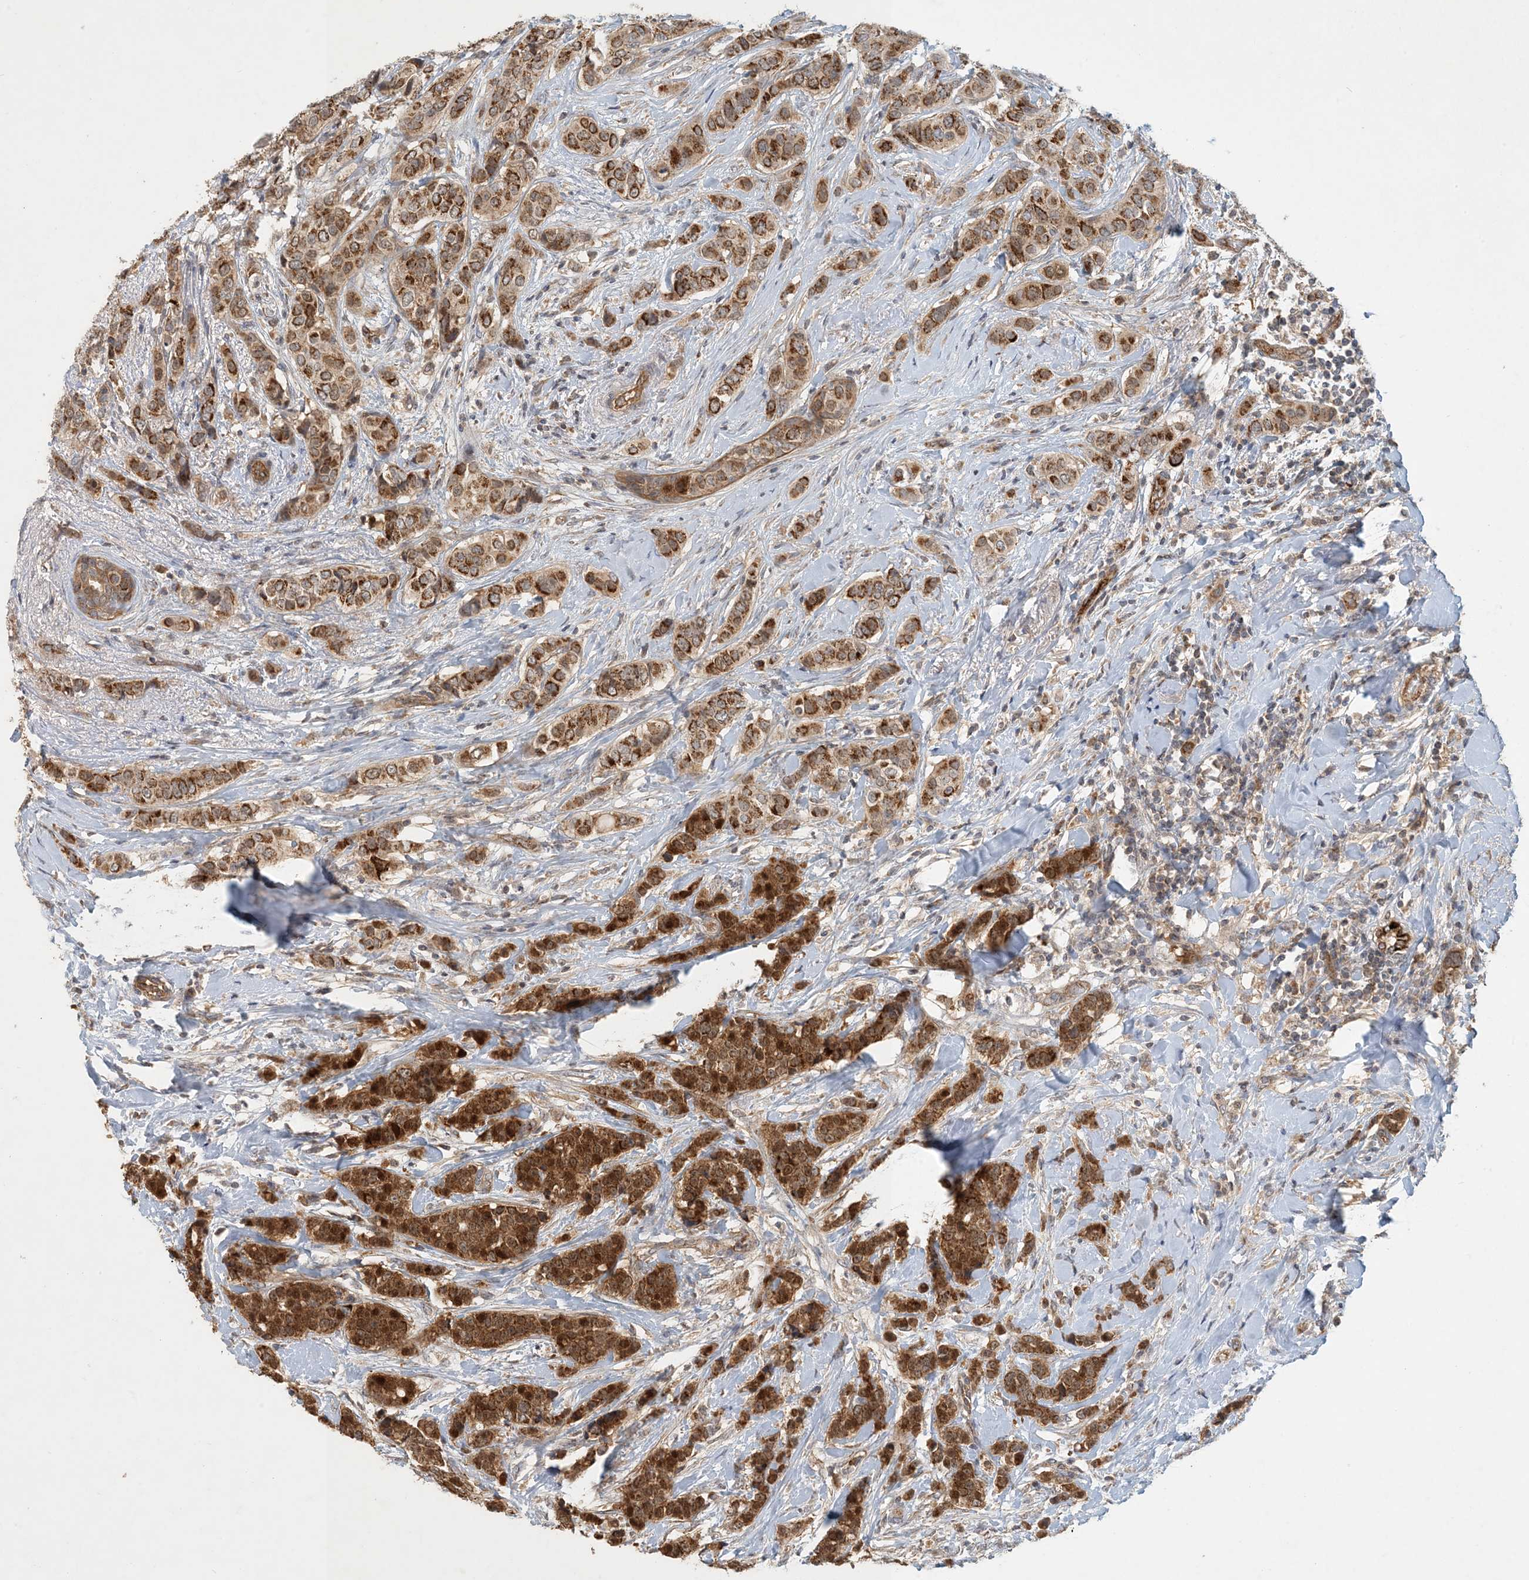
{"staining": {"intensity": "strong", "quantity": ">75%", "location": "cytoplasmic/membranous"}, "tissue": "breast cancer", "cell_type": "Tumor cells", "image_type": "cancer", "snomed": [{"axis": "morphology", "description": "Lobular carcinoma"}, {"axis": "topography", "description": "Breast"}], "caption": "About >75% of tumor cells in human breast cancer demonstrate strong cytoplasmic/membranous protein staining as visualized by brown immunohistochemical staining.", "gene": "ZBTB3", "patient": {"sex": "female", "age": 51}}